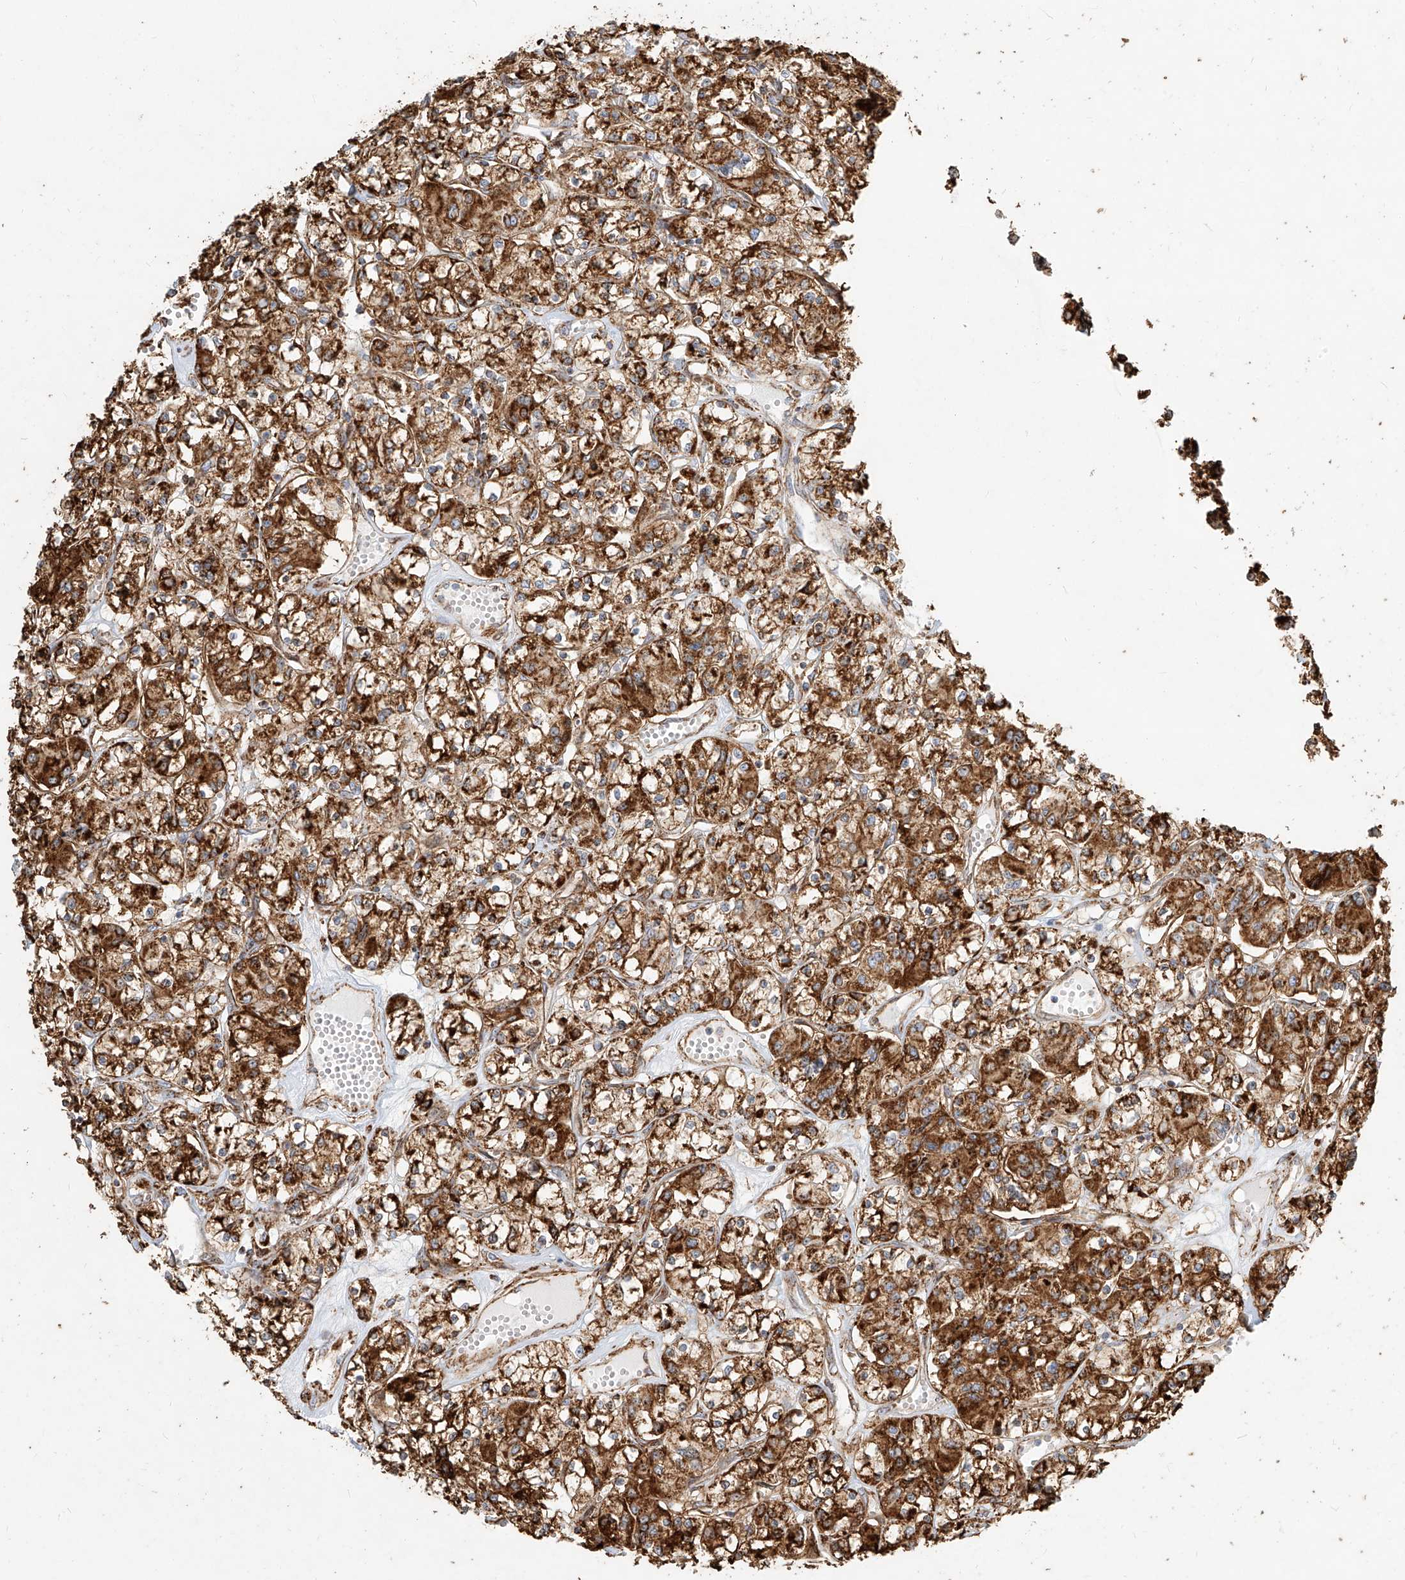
{"staining": {"intensity": "strong", "quantity": ">75%", "location": "cytoplasmic/membranous"}, "tissue": "renal cancer", "cell_type": "Tumor cells", "image_type": "cancer", "snomed": [{"axis": "morphology", "description": "Adenocarcinoma, NOS"}, {"axis": "topography", "description": "Kidney"}], "caption": "Protein staining of renal adenocarcinoma tissue shows strong cytoplasmic/membranous staining in about >75% of tumor cells.", "gene": "MTX2", "patient": {"sex": "female", "age": 59}}